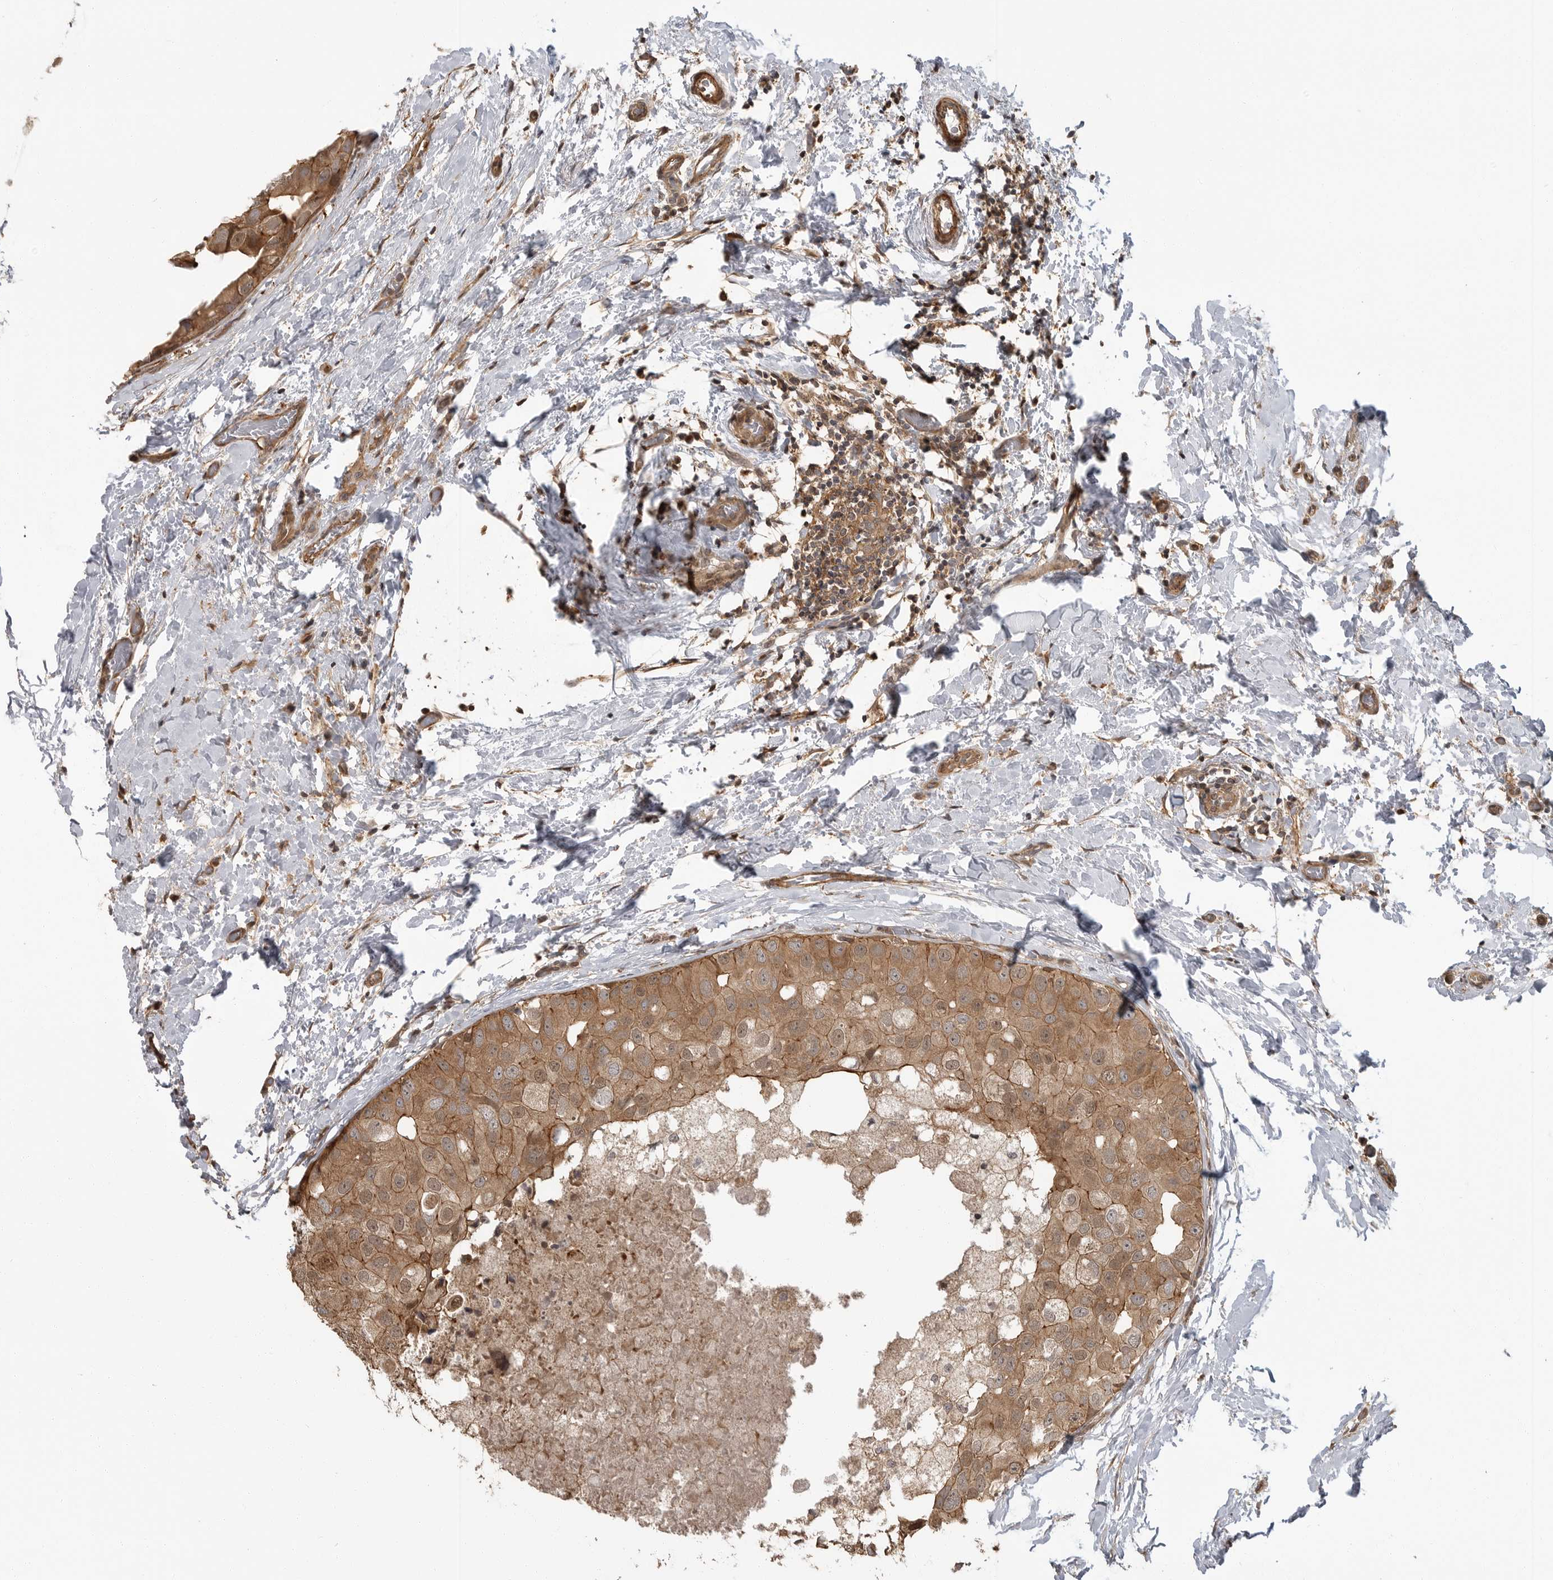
{"staining": {"intensity": "moderate", "quantity": ">75%", "location": "cytoplasmic/membranous"}, "tissue": "breast cancer", "cell_type": "Tumor cells", "image_type": "cancer", "snomed": [{"axis": "morphology", "description": "Duct carcinoma"}, {"axis": "topography", "description": "Breast"}], "caption": "Breast cancer was stained to show a protein in brown. There is medium levels of moderate cytoplasmic/membranous expression in about >75% of tumor cells. (brown staining indicates protein expression, while blue staining denotes nuclei).", "gene": "ERN1", "patient": {"sex": "female", "age": 62}}